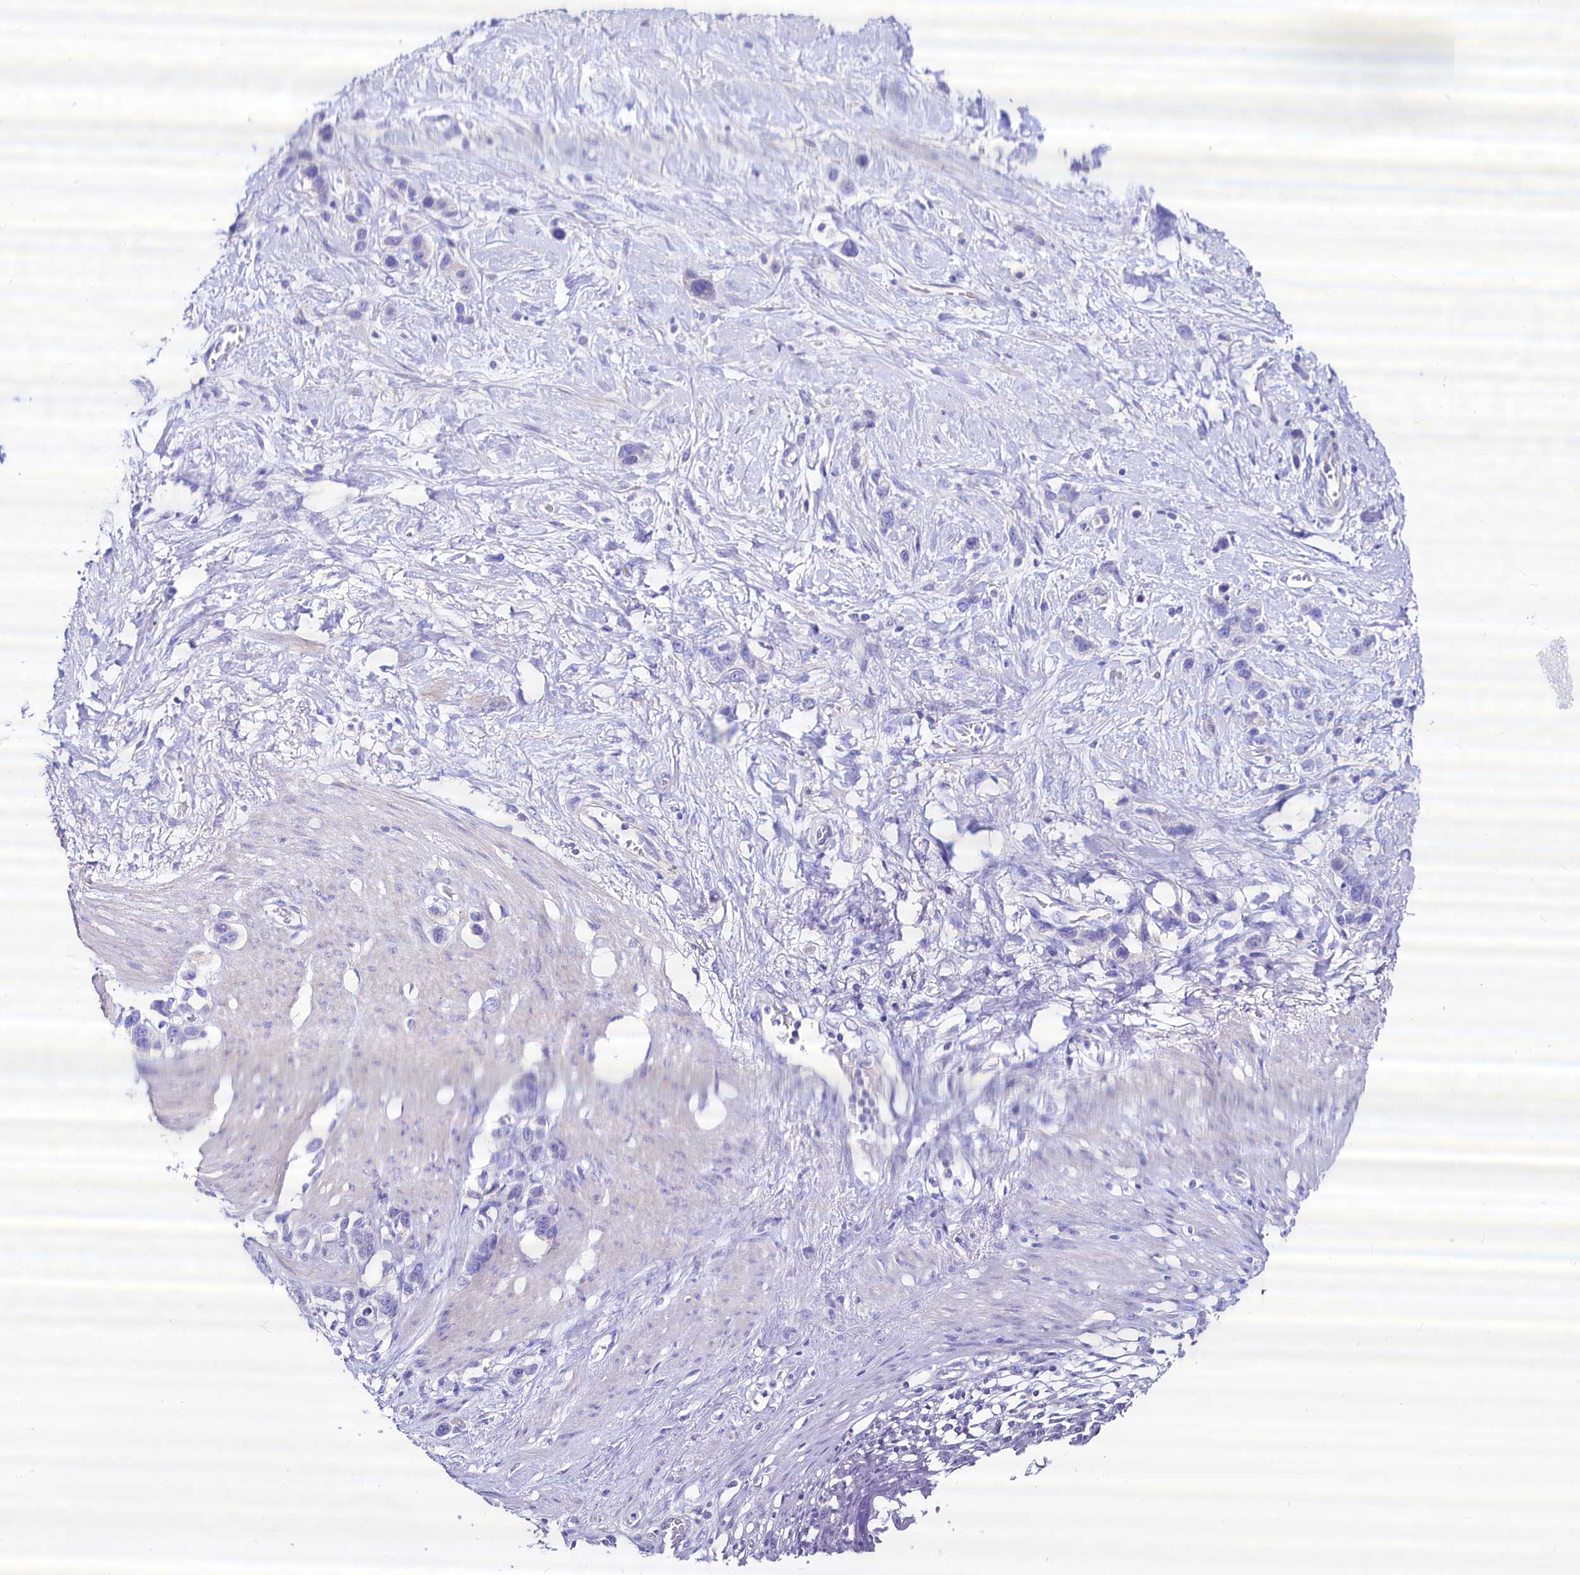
{"staining": {"intensity": "negative", "quantity": "none", "location": "none"}, "tissue": "stomach cancer", "cell_type": "Tumor cells", "image_type": "cancer", "snomed": [{"axis": "morphology", "description": "Adenocarcinoma, NOS"}, {"axis": "morphology", "description": "Adenocarcinoma, High grade"}, {"axis": "topography", "description": "Stomach, upper"}, {"axis": "topography", "description": "Stomach, lower"}], "caption": "Histopathology image shows no significant protein expression in tumor cells of high-grade adenocarcinoma (stomach).", "gene": "RBP3", "patient": {"sex": "female", "age": 65}}